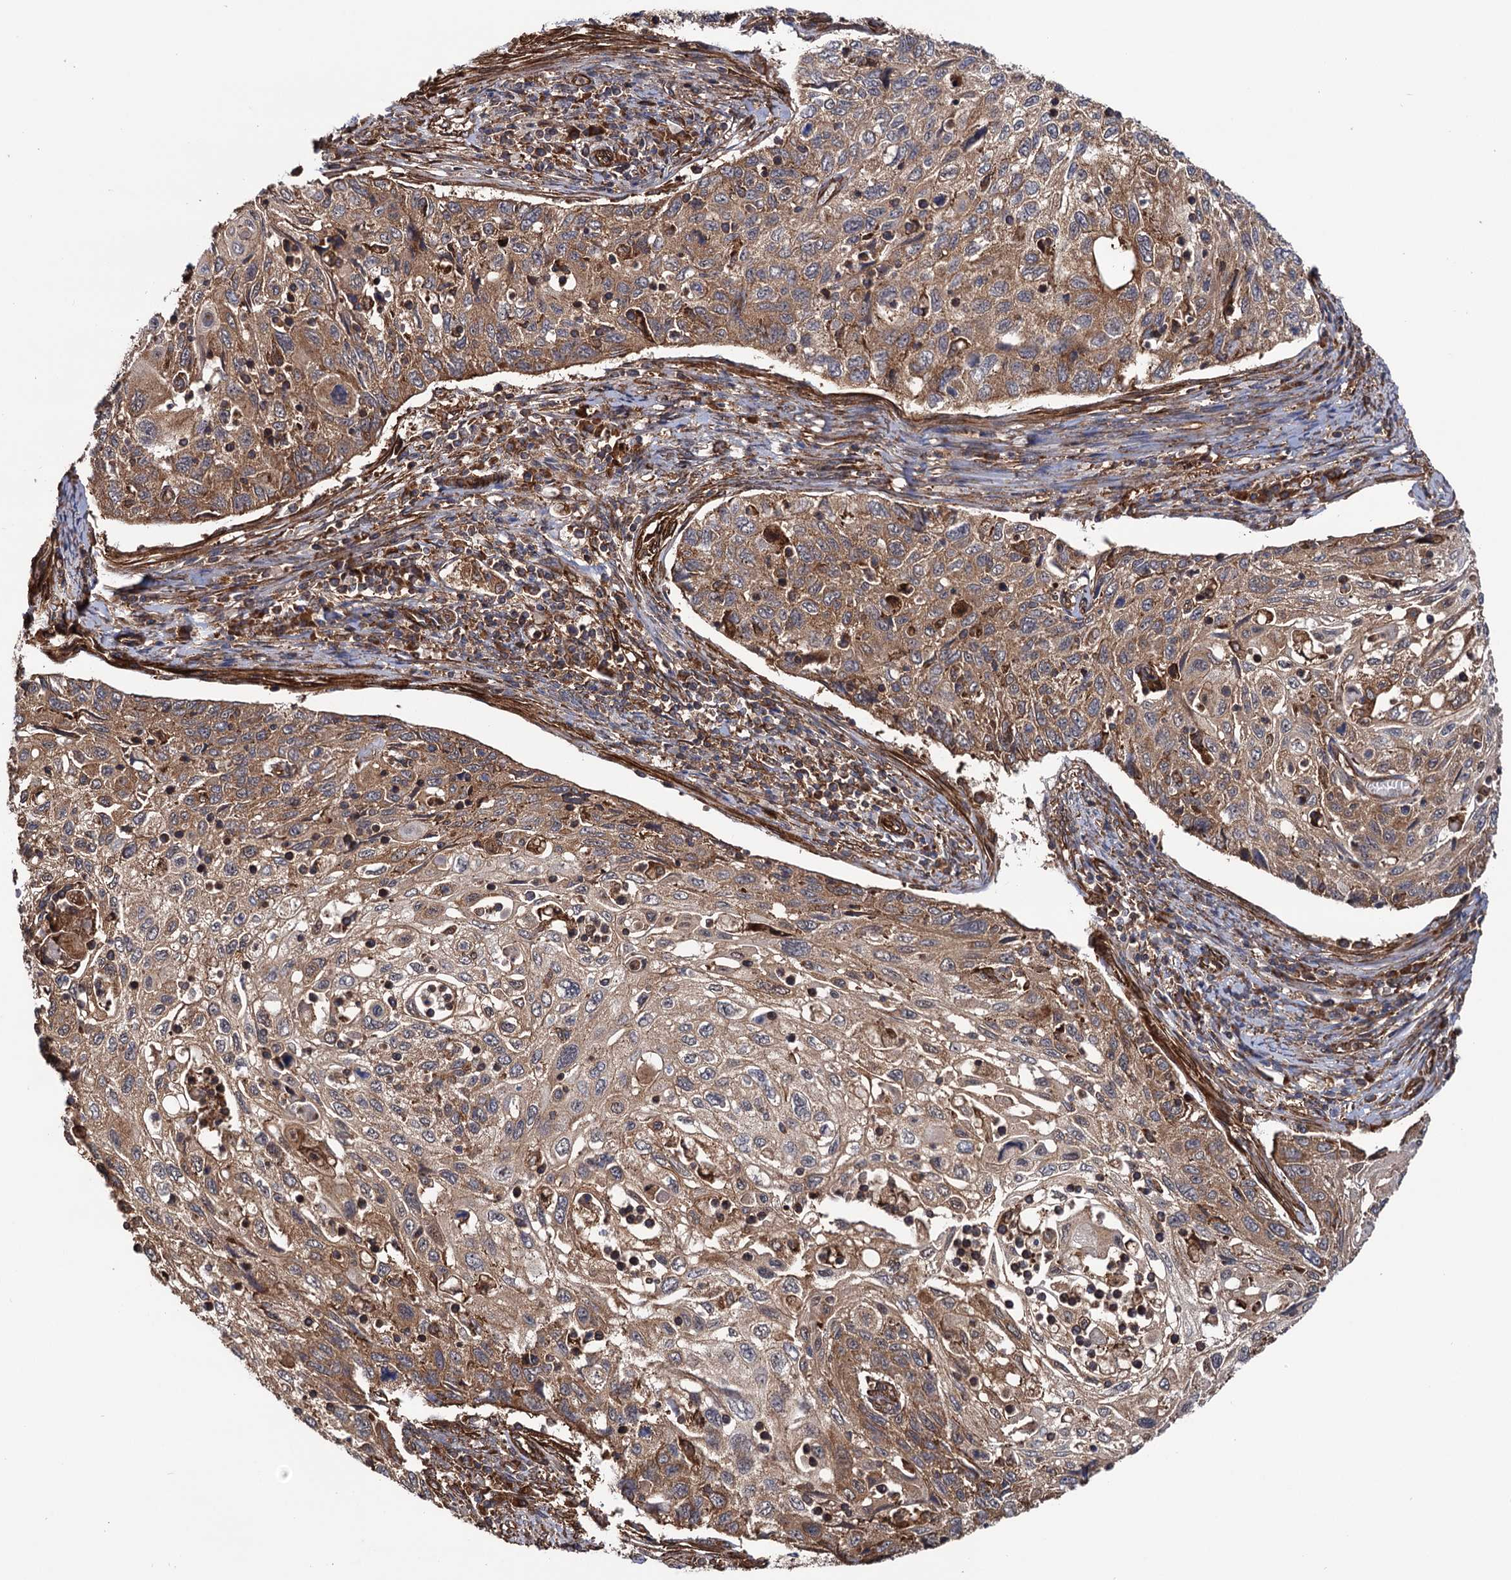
{"staining": {"intensity": "moderate", "quantity": ">75%", "location": "cytoplasmic/membranous"}, "tissue": "cervical cancer", "cell_type": "Tumor cells", "image_type": "cancer", "snomed": [{"axis": "morphology", "description": "Squamous cell carcinoma, NOS"}, {"axis": "topography", "description": "Cervix"}], "caption": "Protein analysis of cervical squamous cell carcinoma tissue exhibits moderate cytoplasmic/membranous expression in about >75% of tumor cells.", "gene": "ATP8B4", "patient": {"sex": "female", "age": 70}}